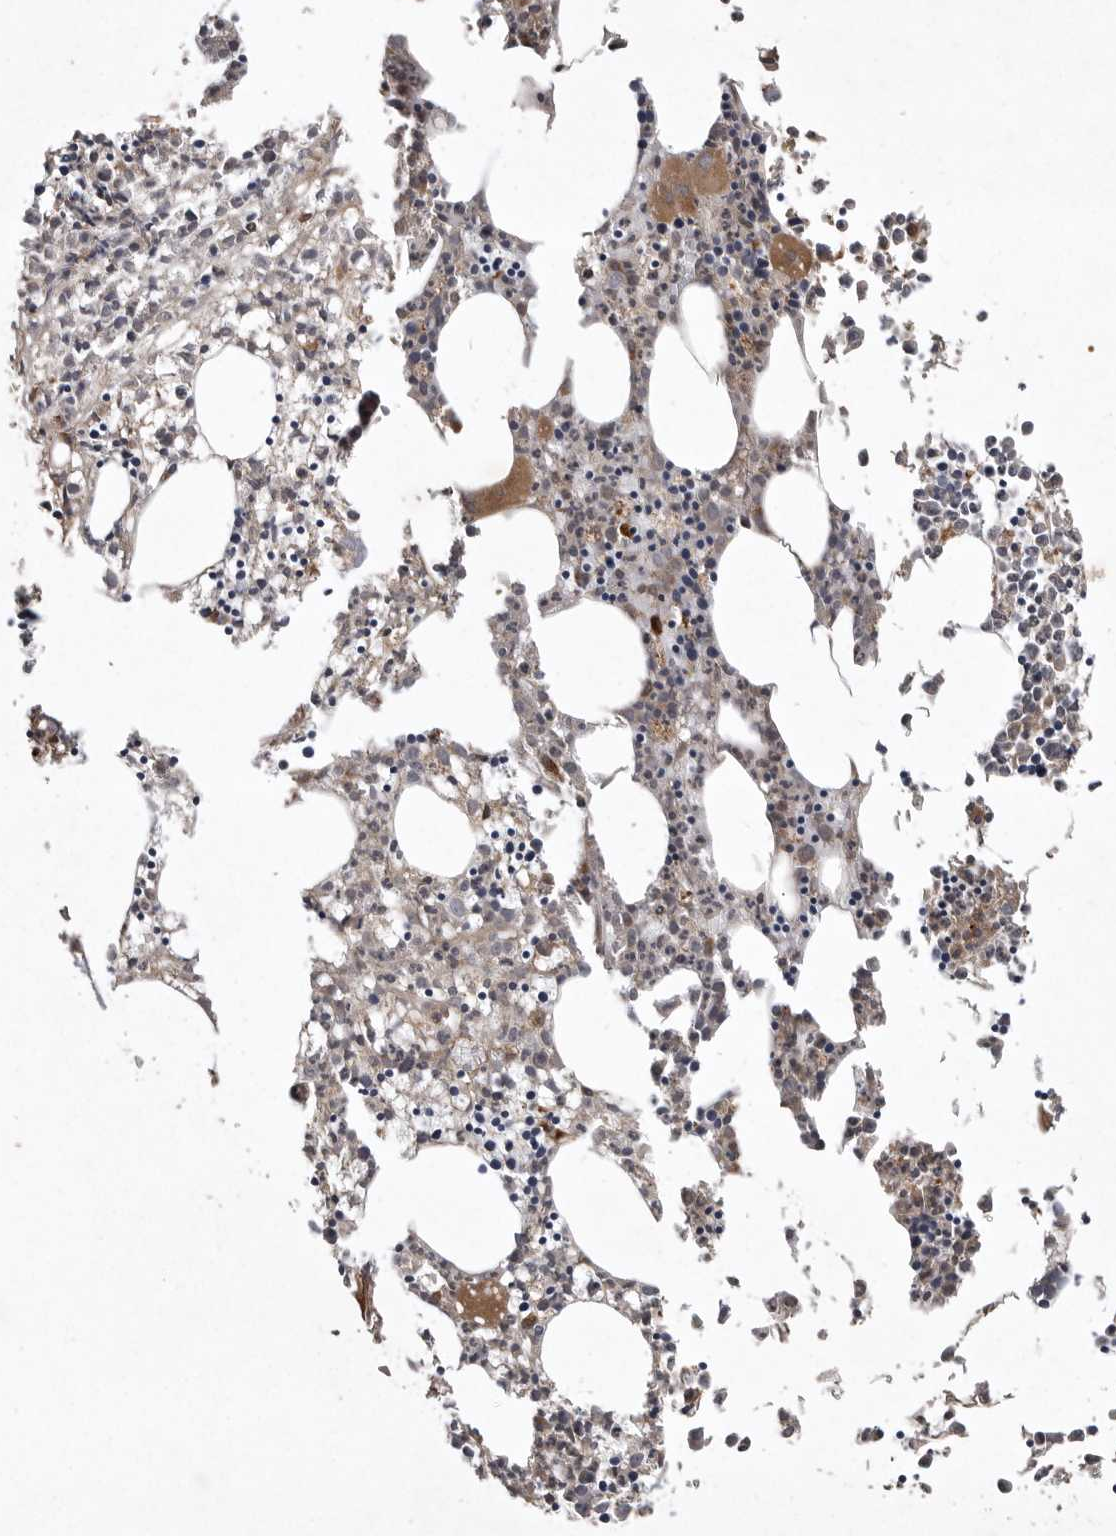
{"staining": {"intensity": "moderate", "quantity": "25%-75%", "location": "cytoplasmic/membranous"}, "tissue": "bone marrow", "cell_type": "Hematopoietic cells", "image_type": "normal", "snomed": [{"axis": "morphology", "description": "Normal tissue, NOS"}, {"axis": "morphology", "description": "Inflammation, NOS"}, {"axis": "topography", "description": "Bone marrow"}], "caption": "Moderate cytoplasmic/membranous staining is present in about 25%-75% of hematopoietic cells in benign bone marrow.", "gene": "GPR31", "patient": {"sex": "female", "age": 62}}